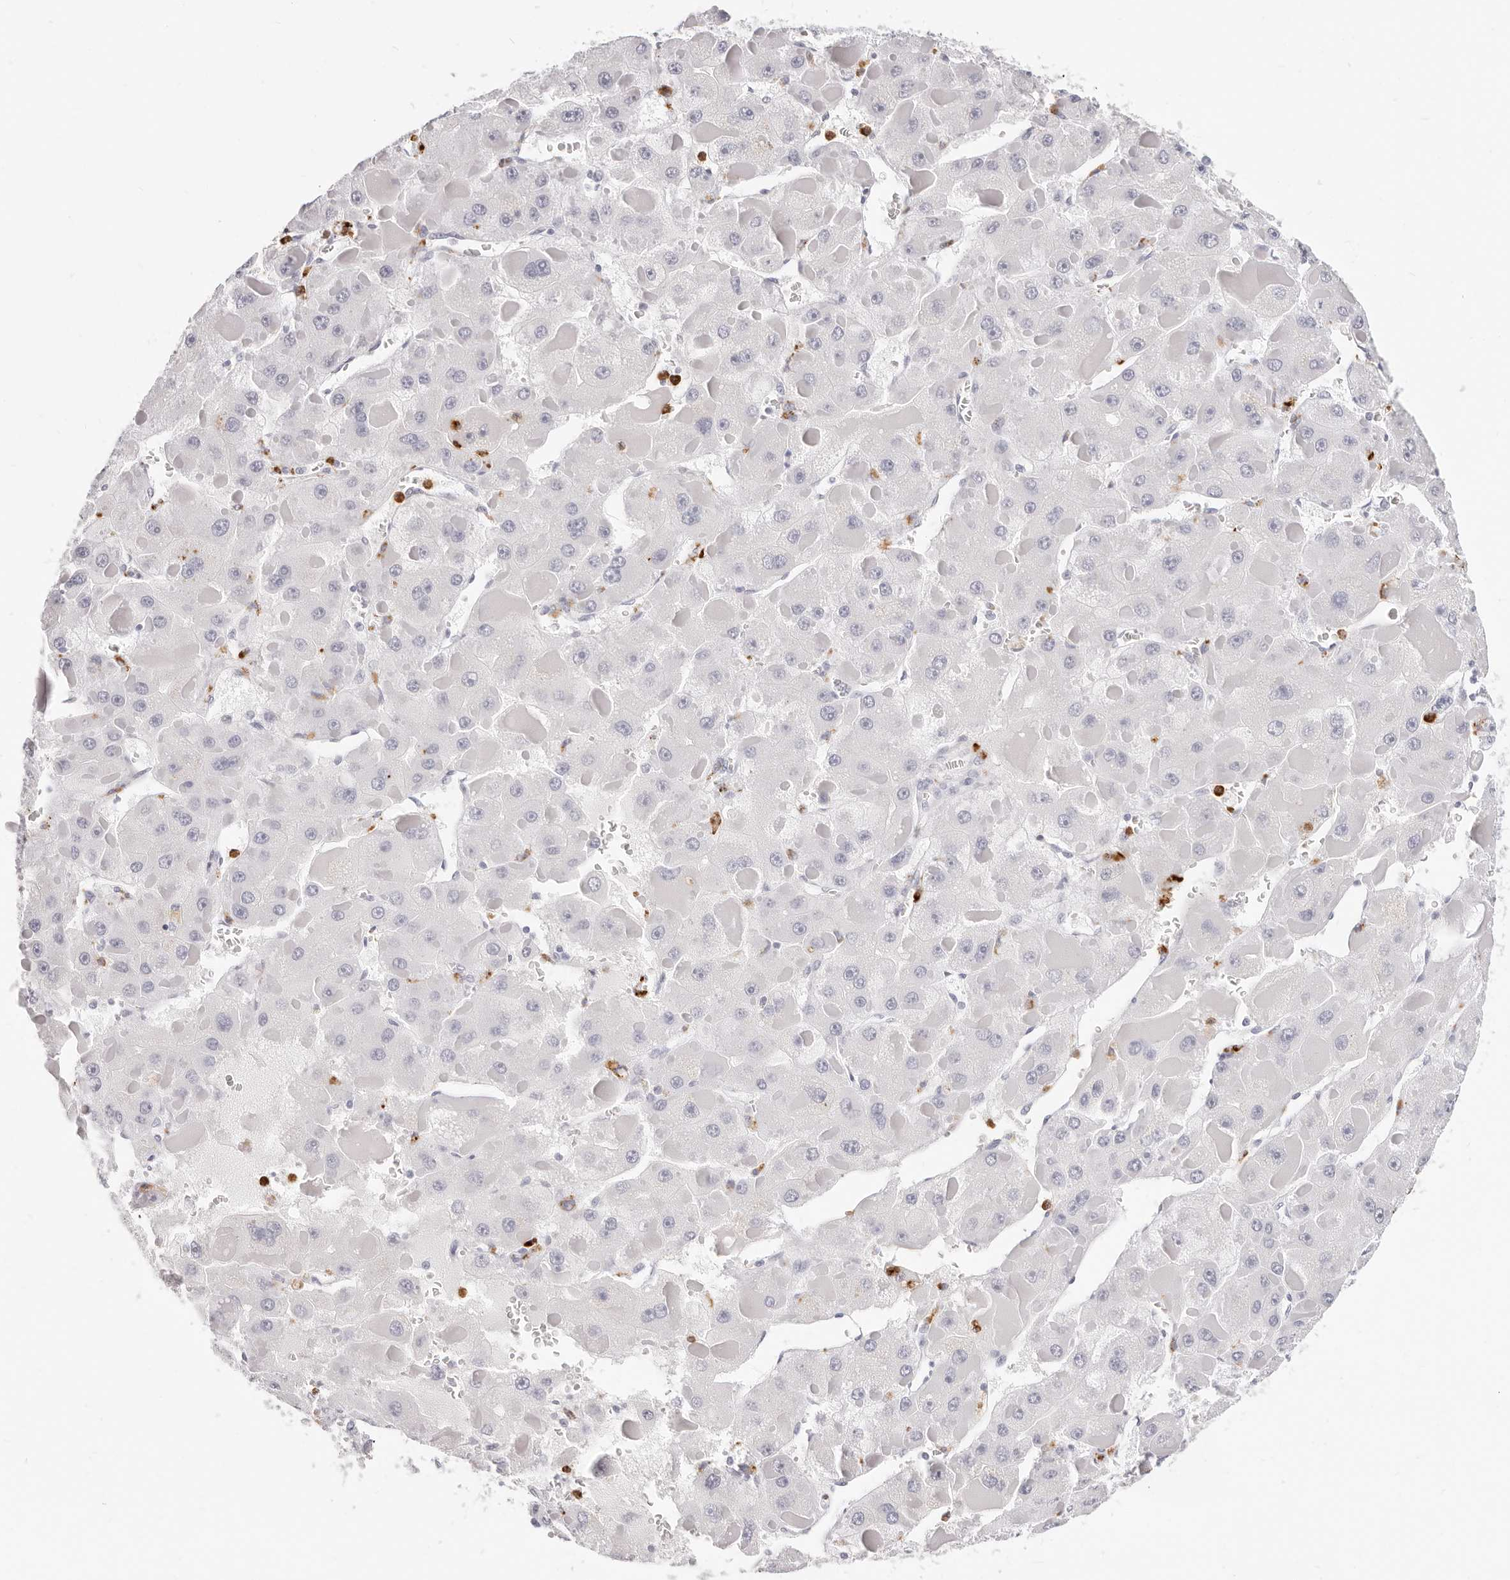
{"staining": {"intensity": "negative", "quantity": "none", "location": "none"}, "tissue": "liver cancer", "cell_type": "Tumor cells", "image_type": "cancer", "snomed": [{"axis": "morphology", "description": "Carcinoma, Hepatocellular, NOS"}, {"axis": "topography", "description": "Liver"}], "caption": "IHC image of human hepatocellular carcinoma (liver) stained for a protein (brown), which exhibits no positivity in tumor cells.", "gene": "CAMP", "patient": {"sex": "female", "age": 73}}